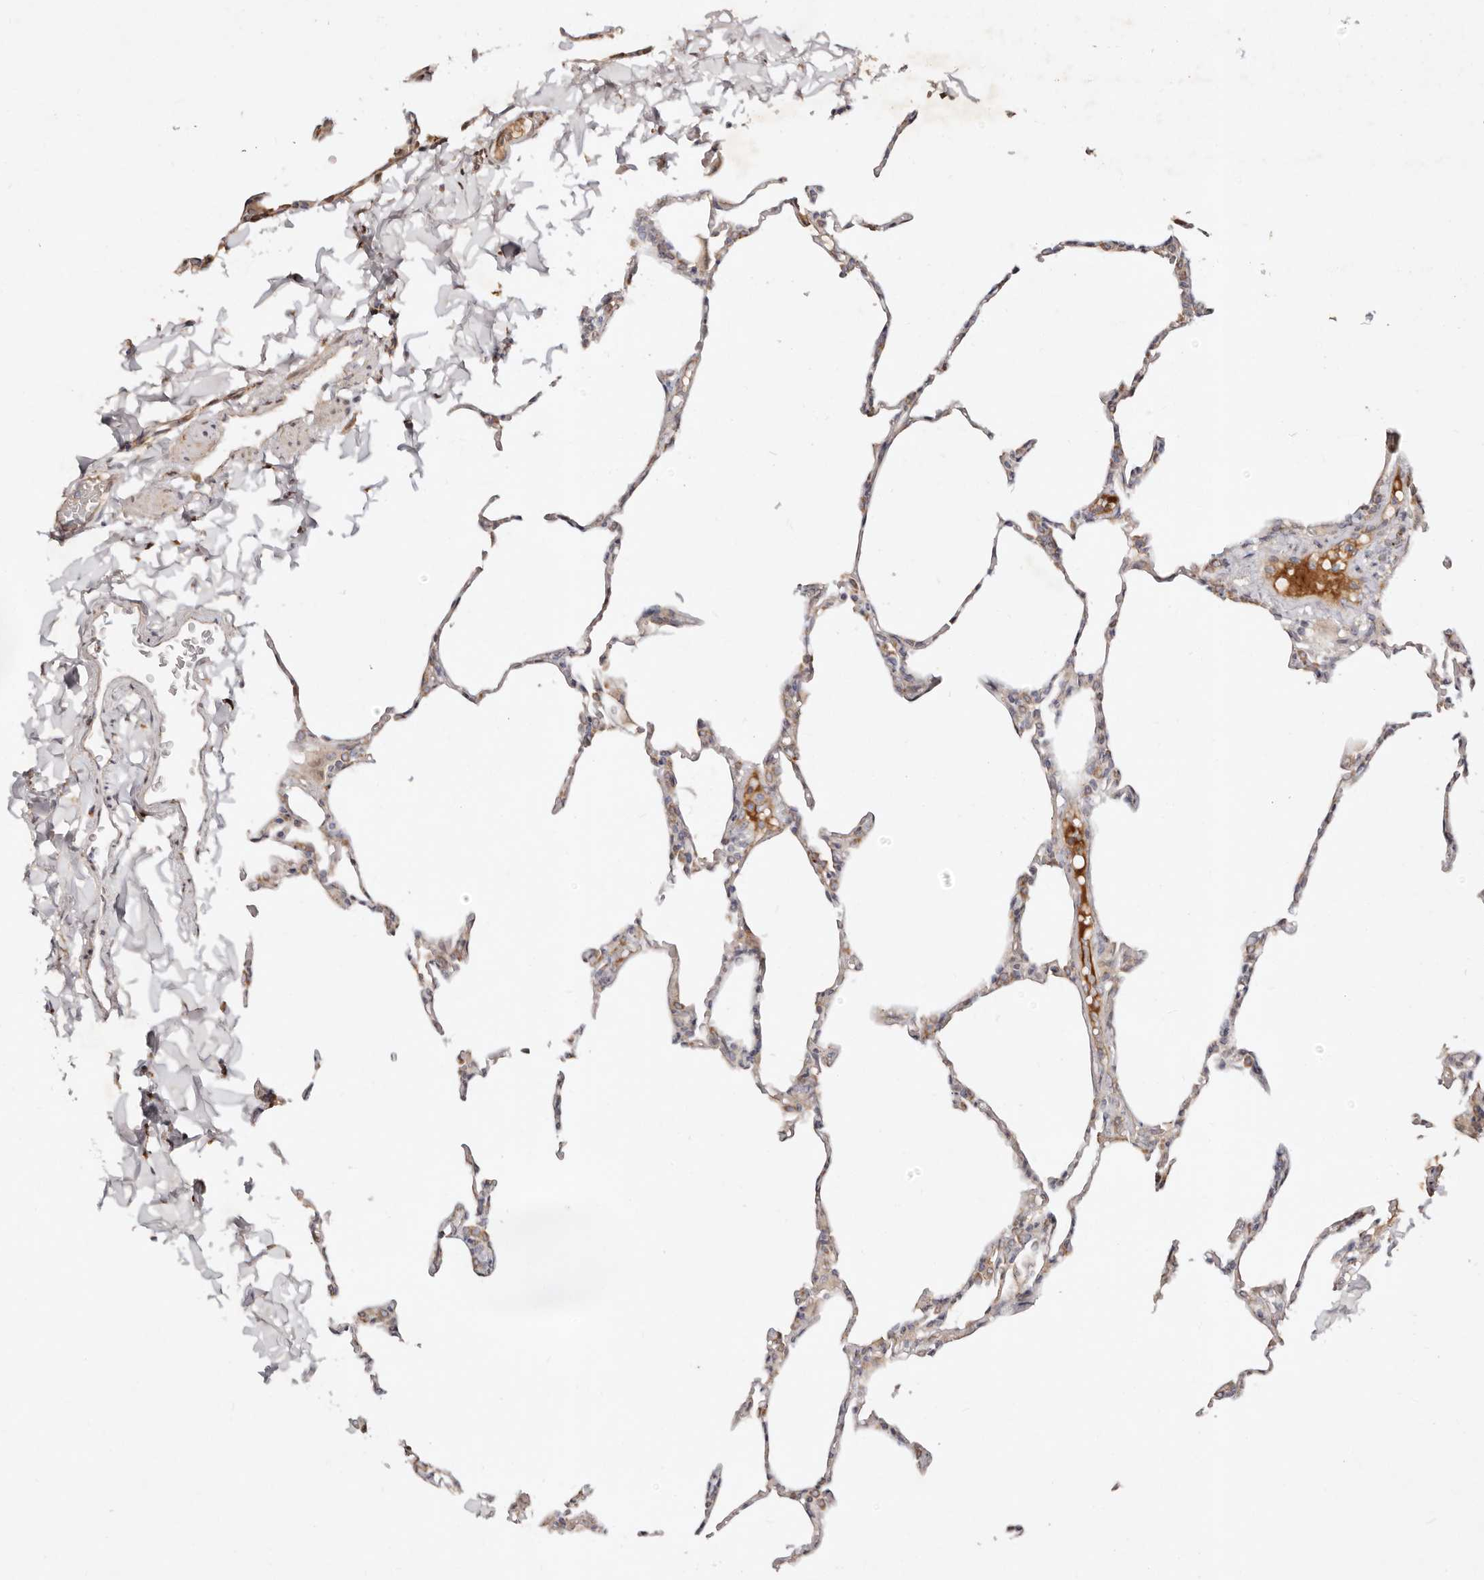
{"staining": {"intensity": "weak", "quantity": "<25%", "location": "cytoplasmic/membranous"}, "tissue": "lung", "cell_type": "Alveolar cells", "image_type": "normal", "snomed": [{"axis": "morphology", "description": "Normal tissue, NOS"}, {"axis": "topography", "description": "Lung"}], "caption": "High power microscopy histopathology image of an immunohistochemistry (IHC) image of normal lung, revealing no significant staining in alveolar cells.", "gene": "SERPINH1", "patient": {"sex": "male", "age": 20}}